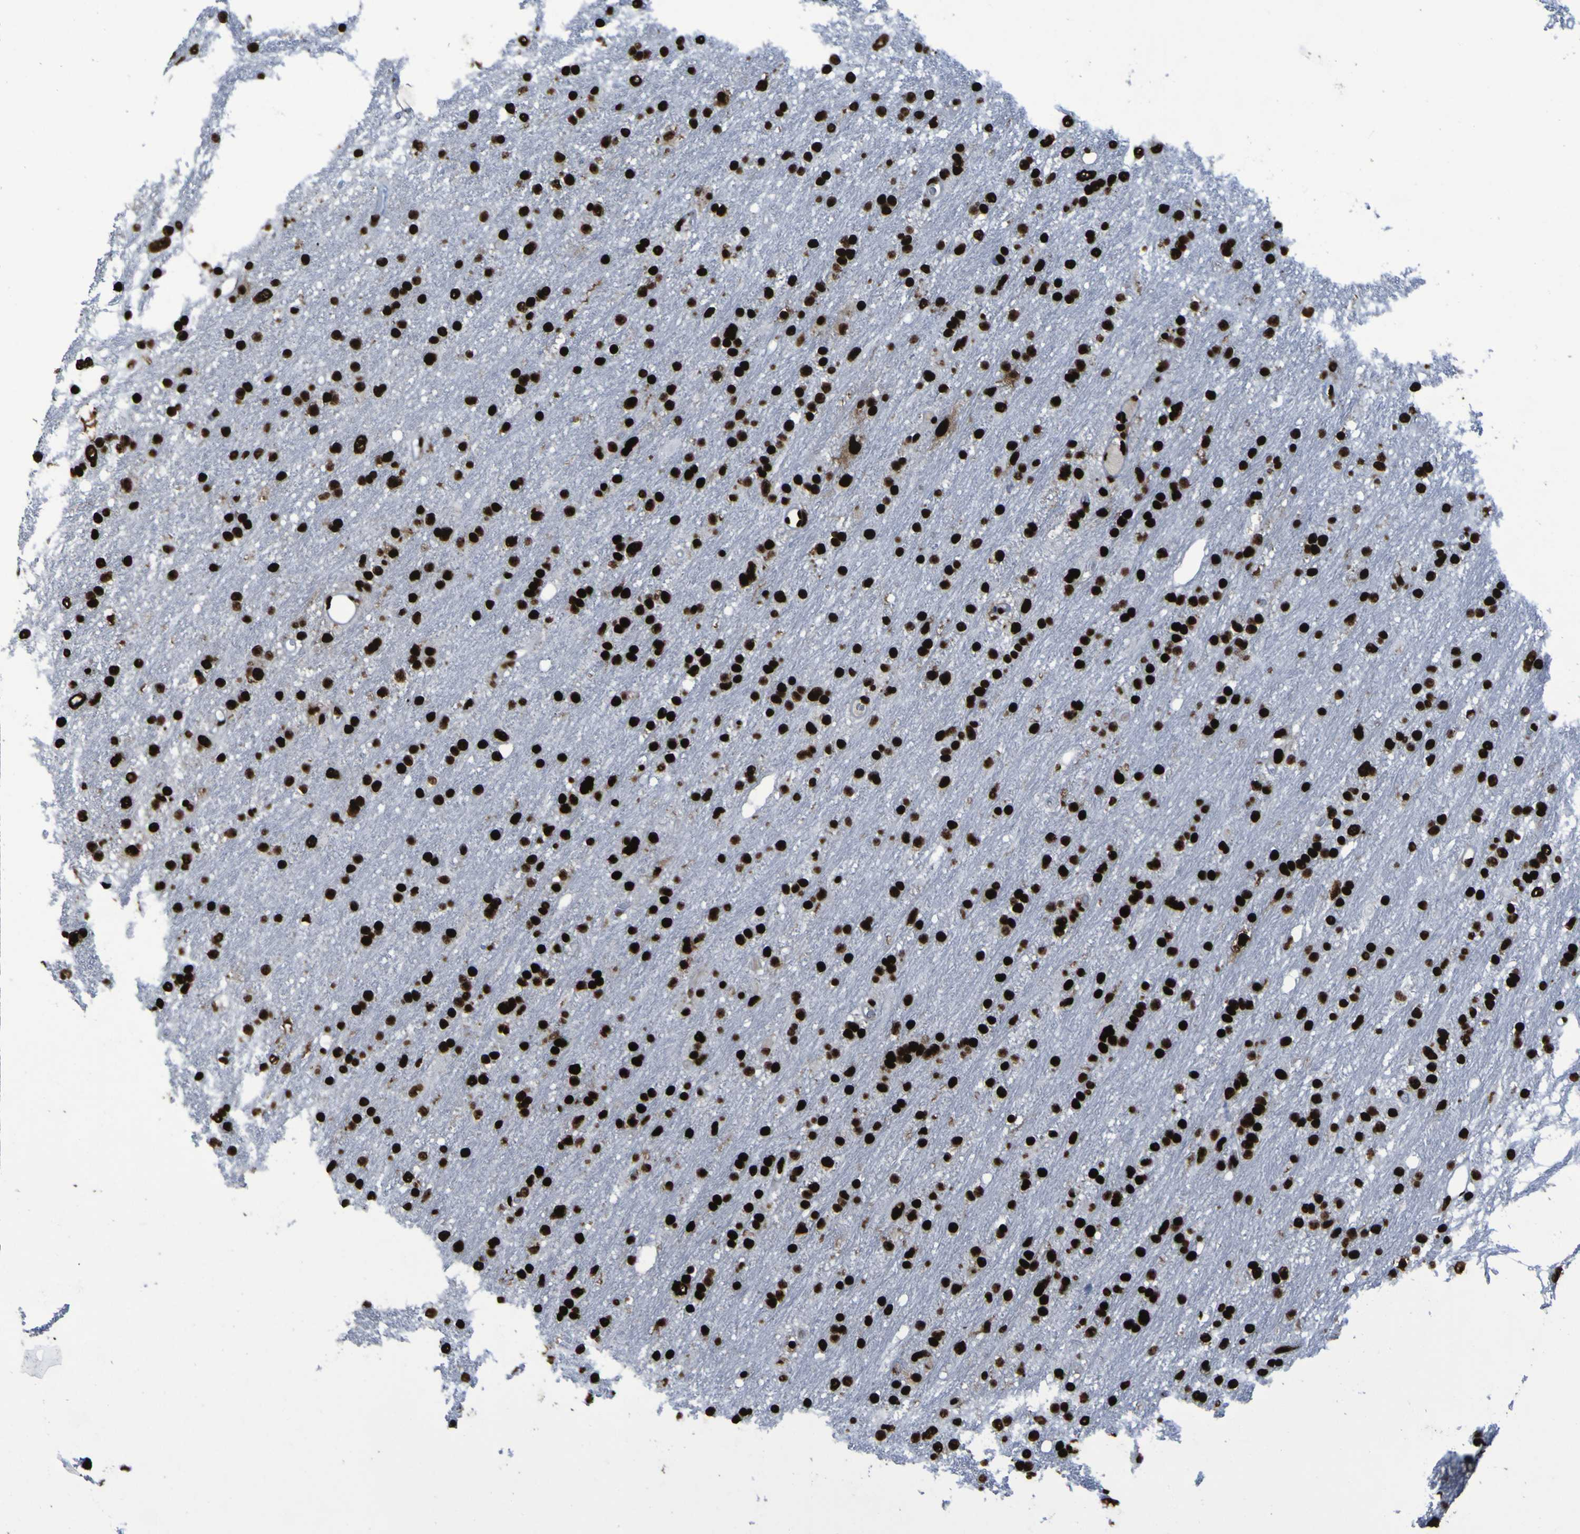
{"staining": {"intensity": "strong", "quantity": ">75%", "location": "nuclear"}, "tissue": "glioma", "cell_type": "Tumor cells", "image_type": "cancer", "snomed": [{"axis": "morphology", "description": "Glioma, malignant, Low grade"}, {"axis": "topography", "description": "Brain"}], "caption": "The photomicrograph shows immunohistochemical staining of glioma. There is strong nuclear expression is present in about >75% of tumor cells. (DAB IHC, brown staining for protein, blue staining for nuclei).", "gene": "NPM1", "patient": {"sex": "male", "age": 77}}